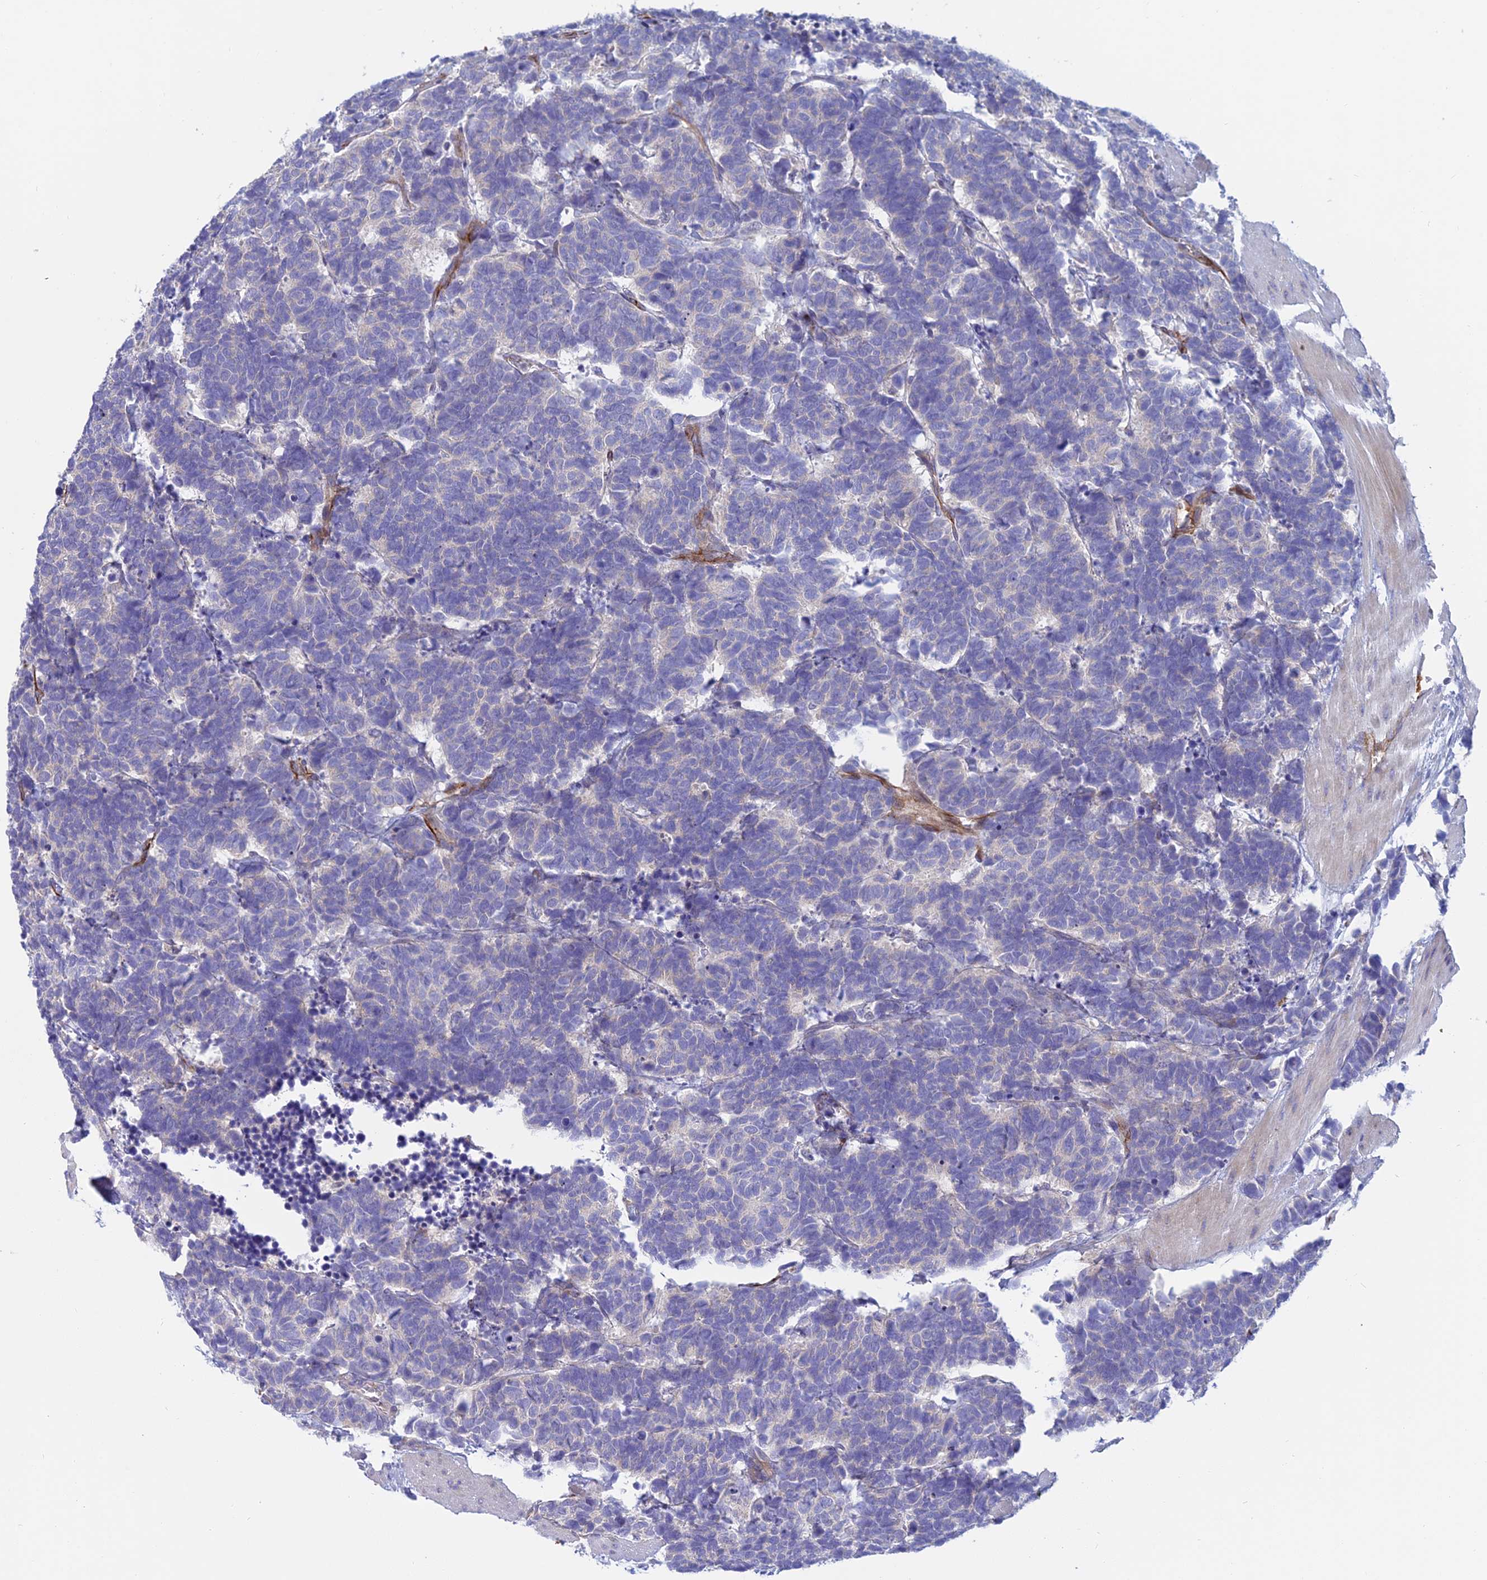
{"staining": {"intensity": "negative", "quantity": "none", "location": "none"}, "tissue": "carcinoid", "cell_type": "Tumor cells", "image_type": "cancer", "snomed": [{"axis": "morphology", "description": "Carcinoma, NOS"}, {"axis": "morphology", "description": "Carcinoid, malignant, NOS"}, {"axis": "topography", "description": "Urinary bladder"}], "caption": "The image demonstrates no significant staining in tumor cells of carcinoid (malignant).", "gene": "DUS2", "patient": {"sex": "male", "age": 57}}